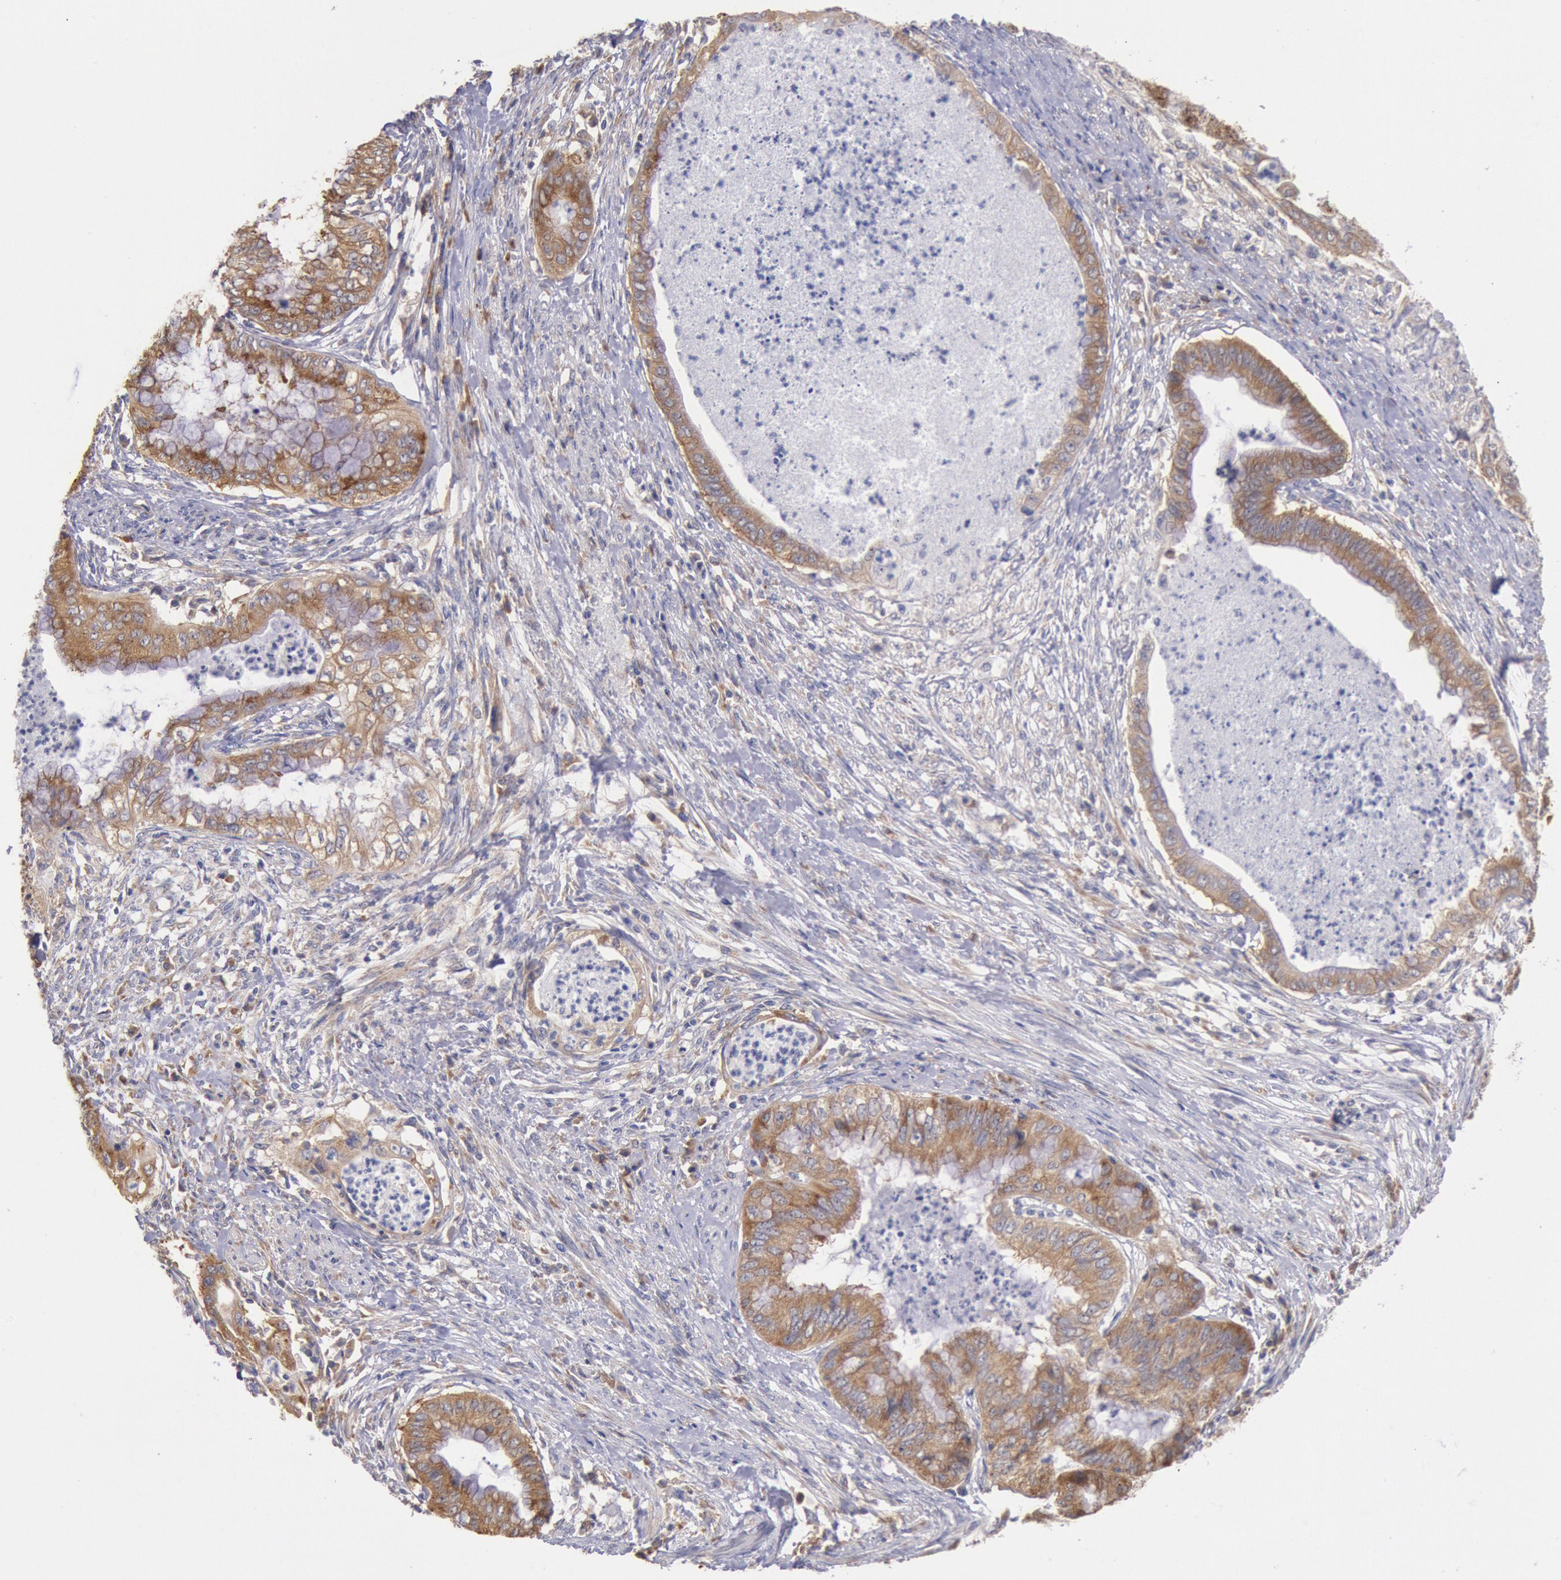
{"staining": {"intensity": "weak", "quantity": ">75%", "location": "cytoplasmic/membranous"}, "tissue": "endometrial cancer", "cell_type": "Tumor cells", "image_type": "cancer", "snomed": [{"axis": "morphology", "description": "Necrosis, NOS"}, {"axis": "morphology", "description": "Adenocarcinoma, NOS"}, {"axis": "topography", "description": "Endometrium"}], "caption": "Adenocarcinoma (endometrial) stained for a protein shows weak cytoplasmic/membranous positivity in tumor cells.", "gene": "DRG1", "patient": {"sex": "female", "age": 79}}